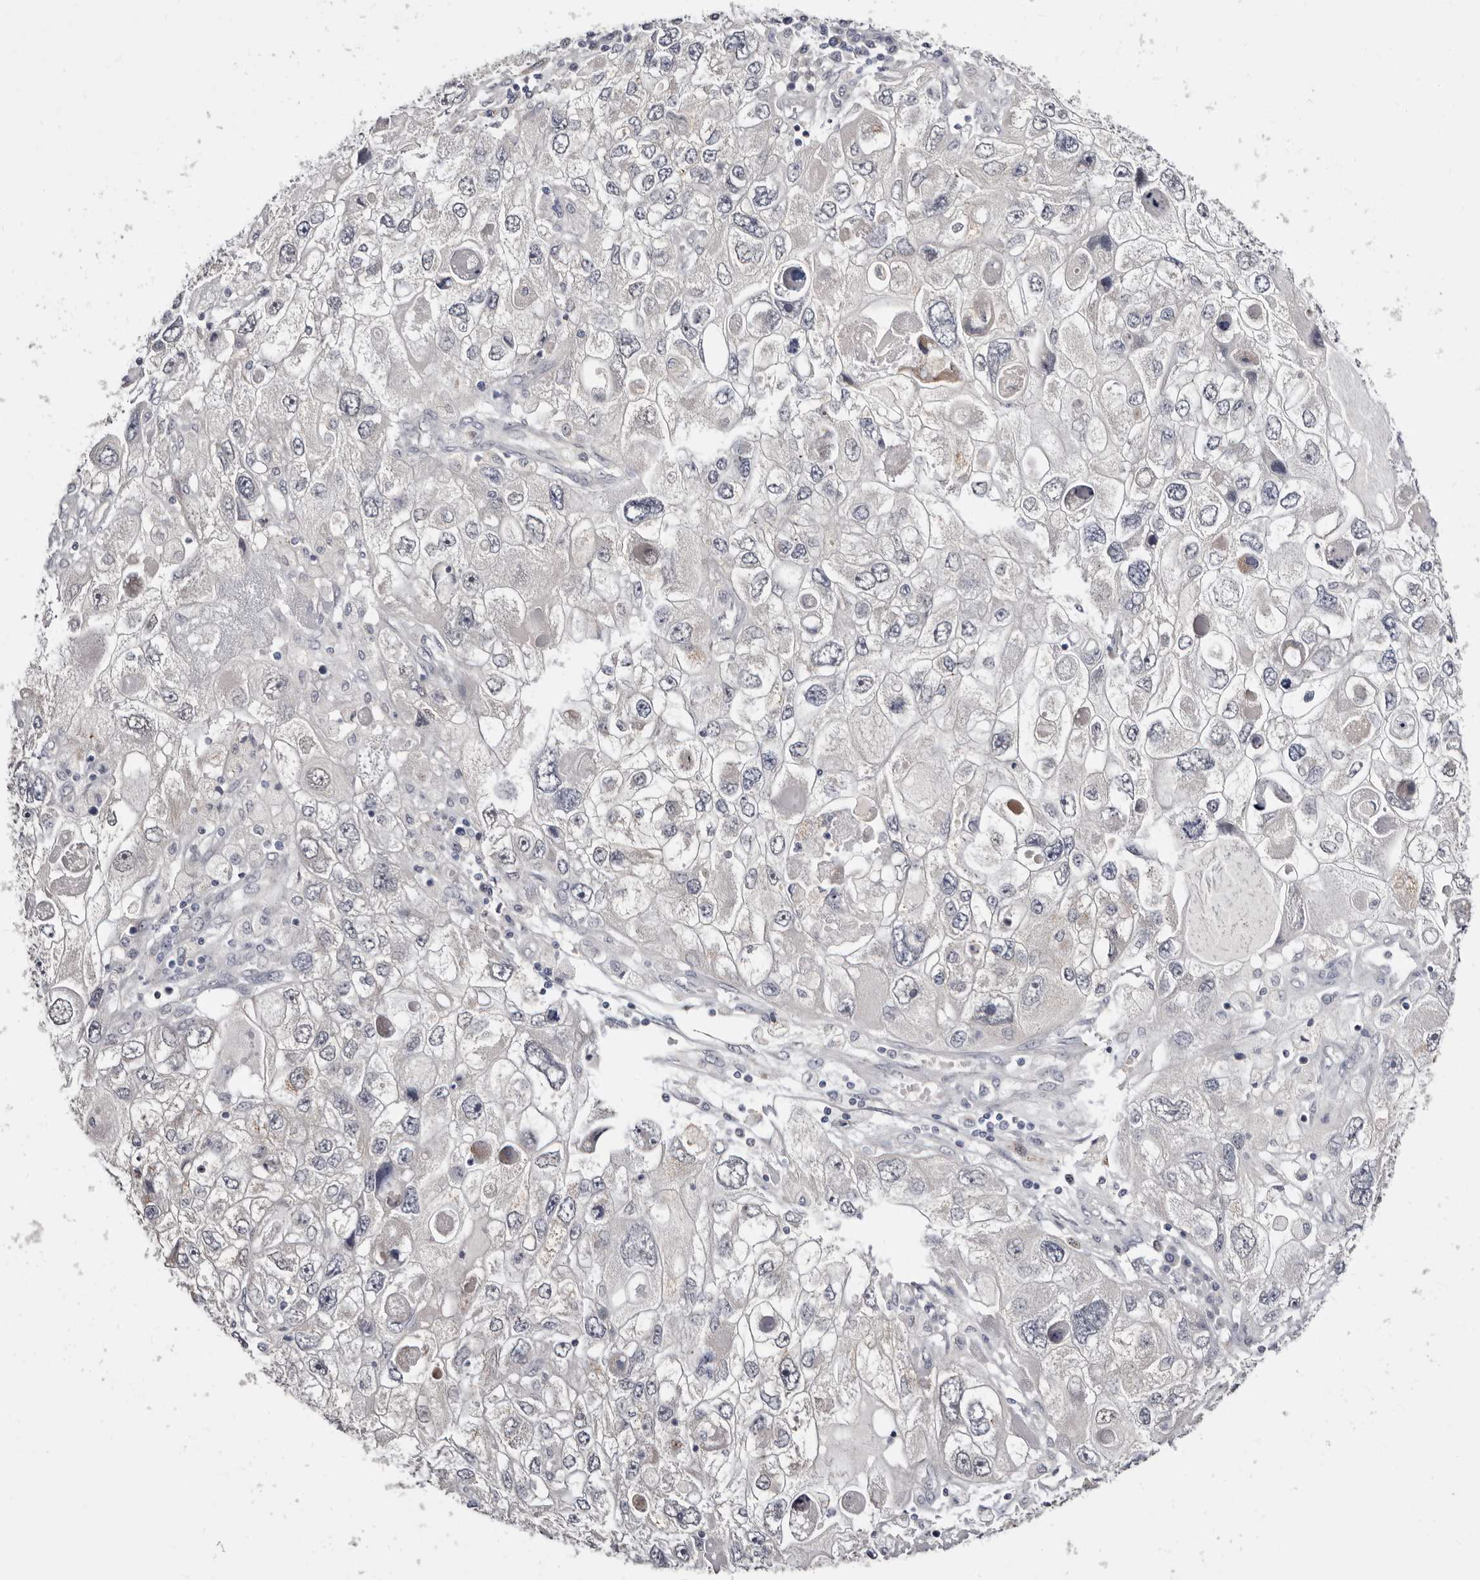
{"staining": {"intensity": "negative", "quantity": "none", "location": "none"}, "tissue": "endometrial cancer", "cell_type": "Tumor cells", "image_type": "cancer", "snomed": [{"axis": "morphology", "description": "Adenocarcinoma, NOS"}, {"axis": "topography", "description": "Endometrium"}], "caption": "The immunohistochemistry (IHC) micrograph has no significant staining in tumor cells of endometrial cancer tissue. (Brightfield microscopy of DAB immunohistochemistry (IHC) at high magnification).", "gene": "KLHL4", "patient": {"sex": "female", "age": 49}}